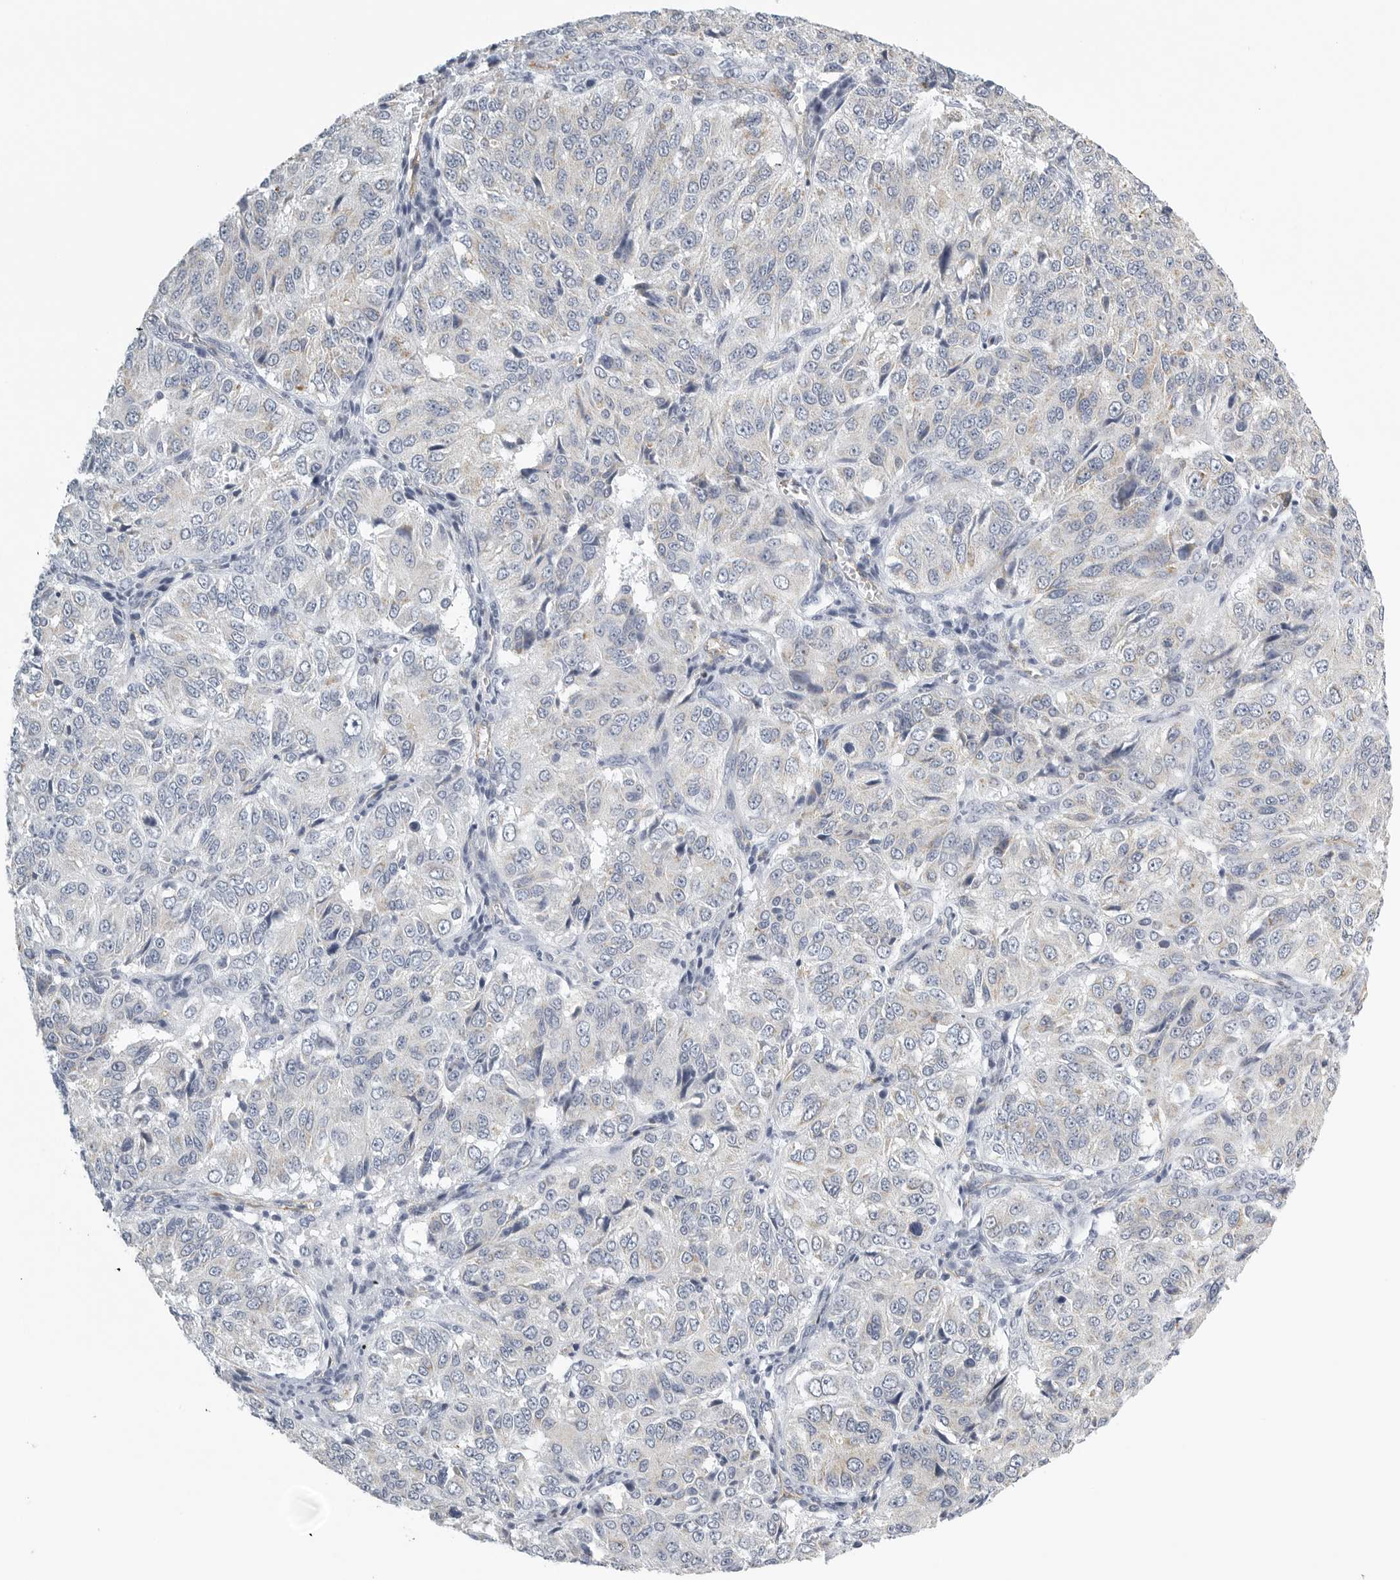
{"staining": {"intensity": "negative", "quantity": "none", "location": "none"}, "tissue": "ovarian cancer", "cell_type": "Tumor cells", "image_type": "cancer", "snomed": [{"axis": "morphology", "description": "Carcinoma, endometroid"}, {"axis": "topography", "description": "Ovary"}], "caption": "Tumor cells show no significant protein expression in ovarian cancer. The staining is performed using DAB brown chromogen with nuclei counter-stained in using hematoxylin.", "gene": "TNR", "patient": {"sex": "female", "age": 51}}